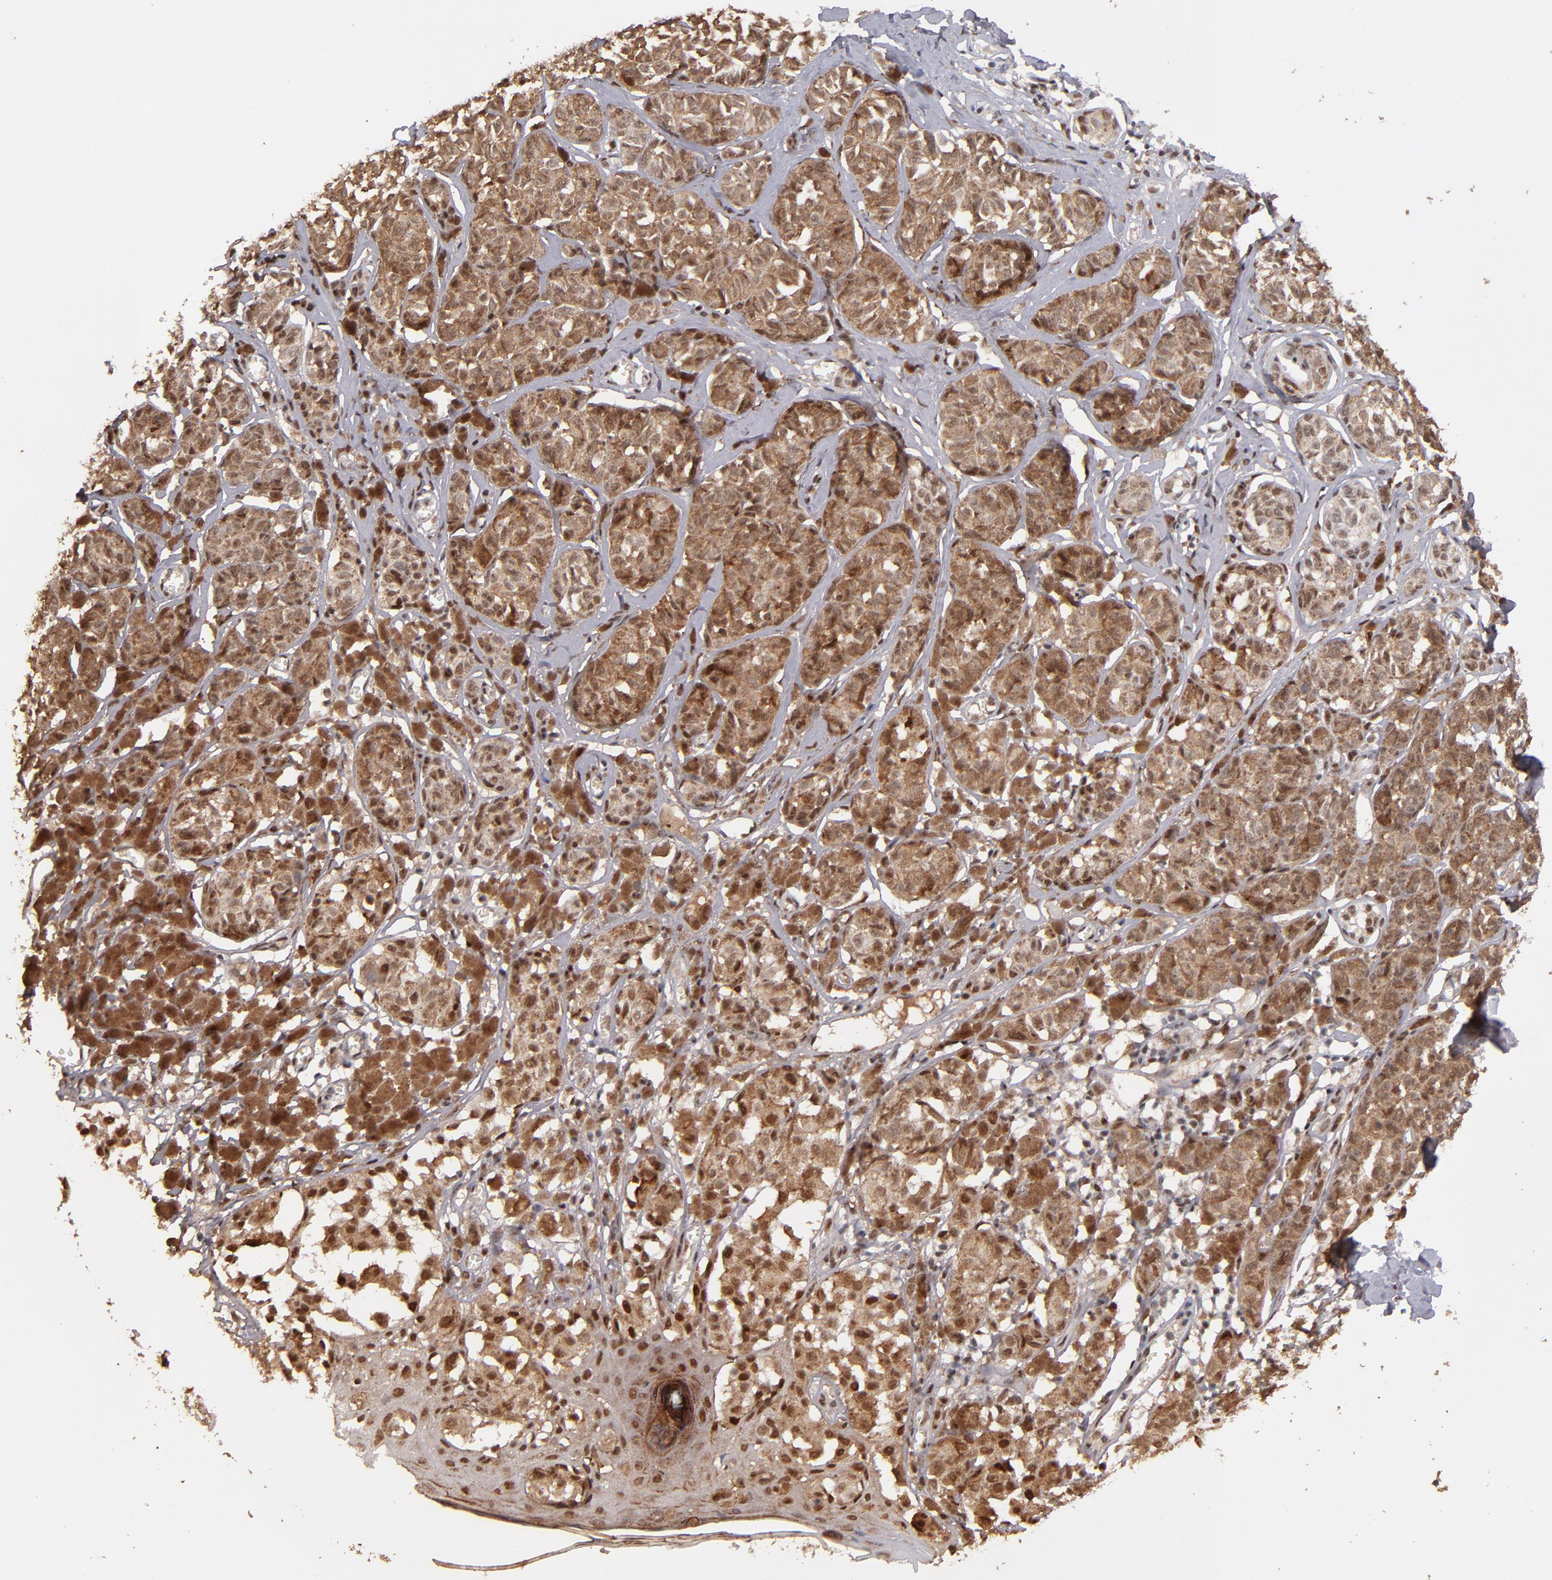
{"staining": {"intensity": "moderate", "quantity": ">75%", "location": "cytoplasmic/membranous,nuclear"}, "tissue": "melanoma", "cell_type": "Tumor cells", "image_type": "cancer", "snomed": [{"axis": "morphology", "description": "Malignant melanoma, NOS"}, {"axis": "topography", "description": "Skin"}], "caption": "This micrograph reveals IHC staining of malignant melanoma, with medium moderate cytoplasmic/membranous and nuclear positivity in about >75% of tumor cells.", "gene": "EAPP", "patient": {"sex": "male", "age": 76}}